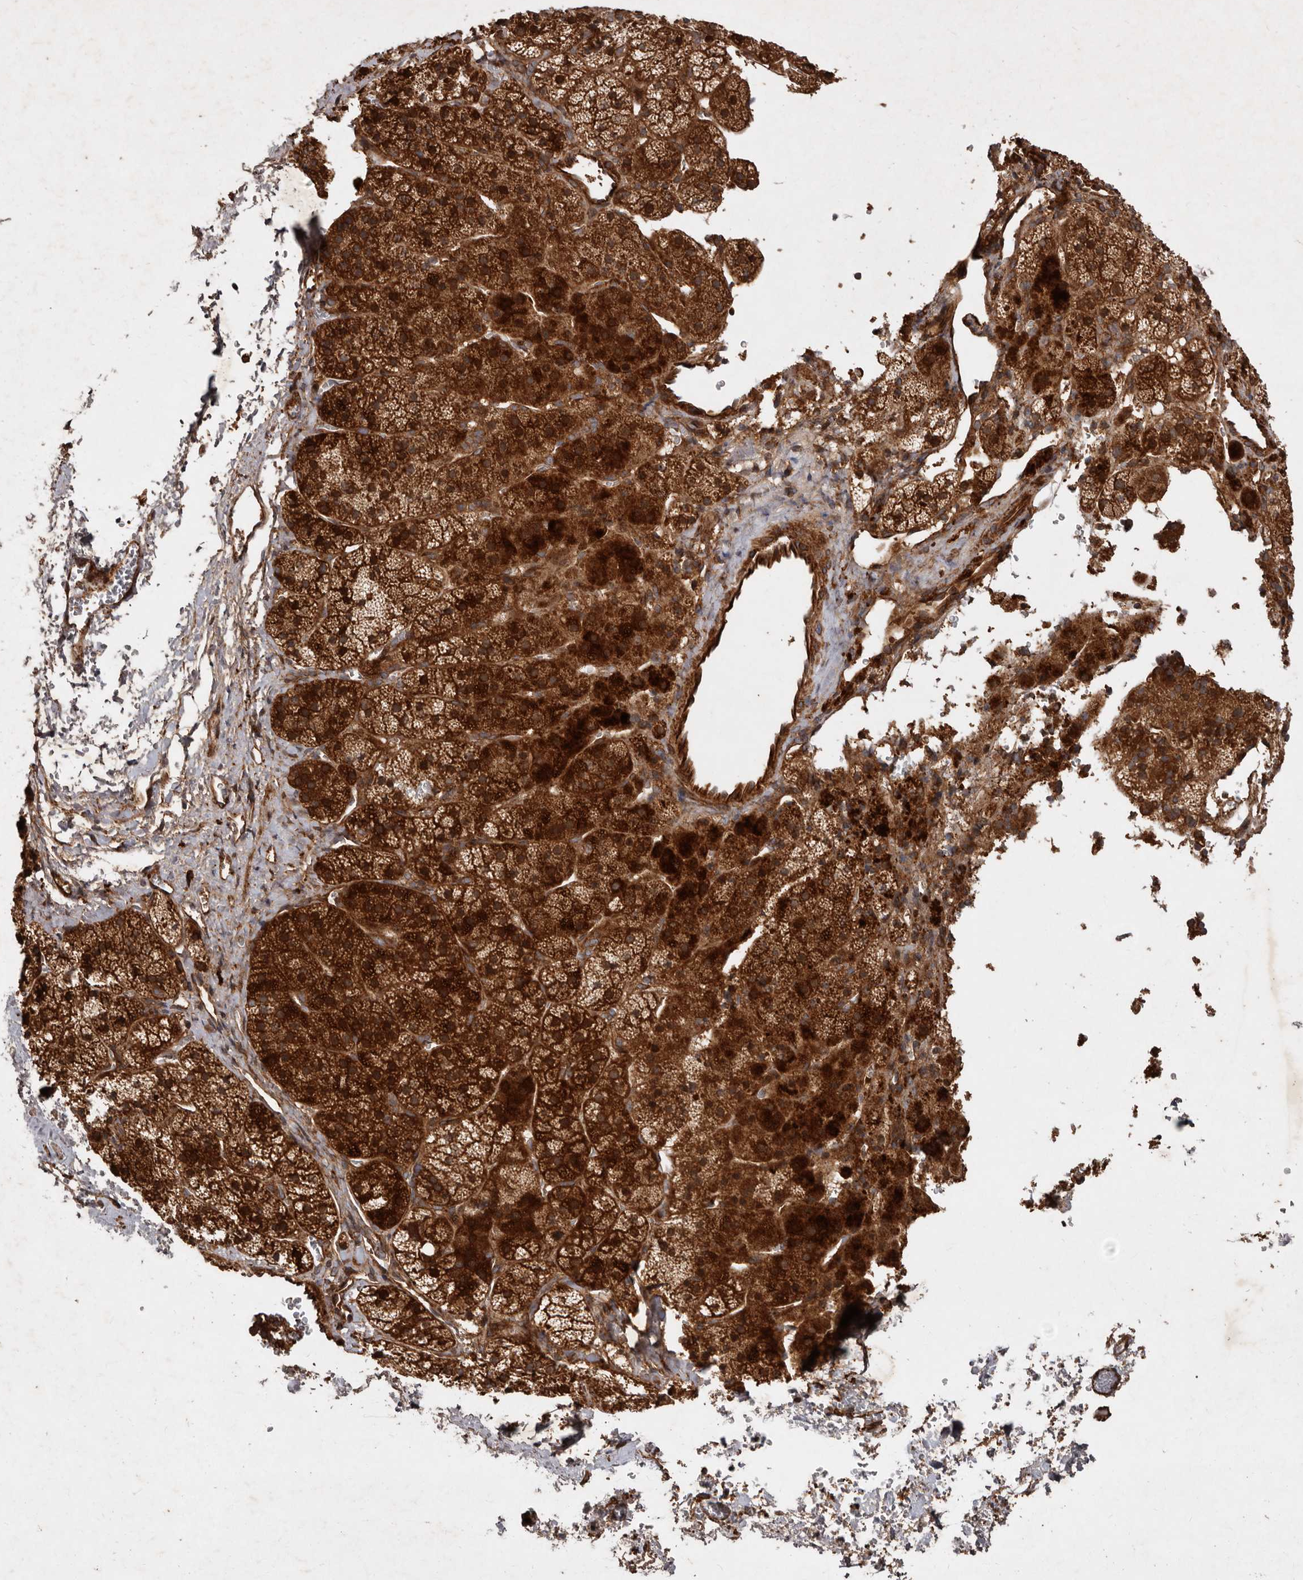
{"staining": {"intensity": "strong", "quantity": ">75%", "location": "cytoplasmic/membranous"}, "tissue": "adrenal gland", "cell_type": "Glandular cells", "image_type": "normal", "snomed": [{"axis": "morphology", "description": "Normal tissue, NOS"}, {"axis": "topography", "description": "Adrenal gland"}], "caption": "About >75% of glandular cells in benign adrenal gland show strong cytoplasmic/membranous protein expression as visualized by brown immunohistochemical staining.", "gene": "STK36", "patient": {"sex": "female", "age": 44}}